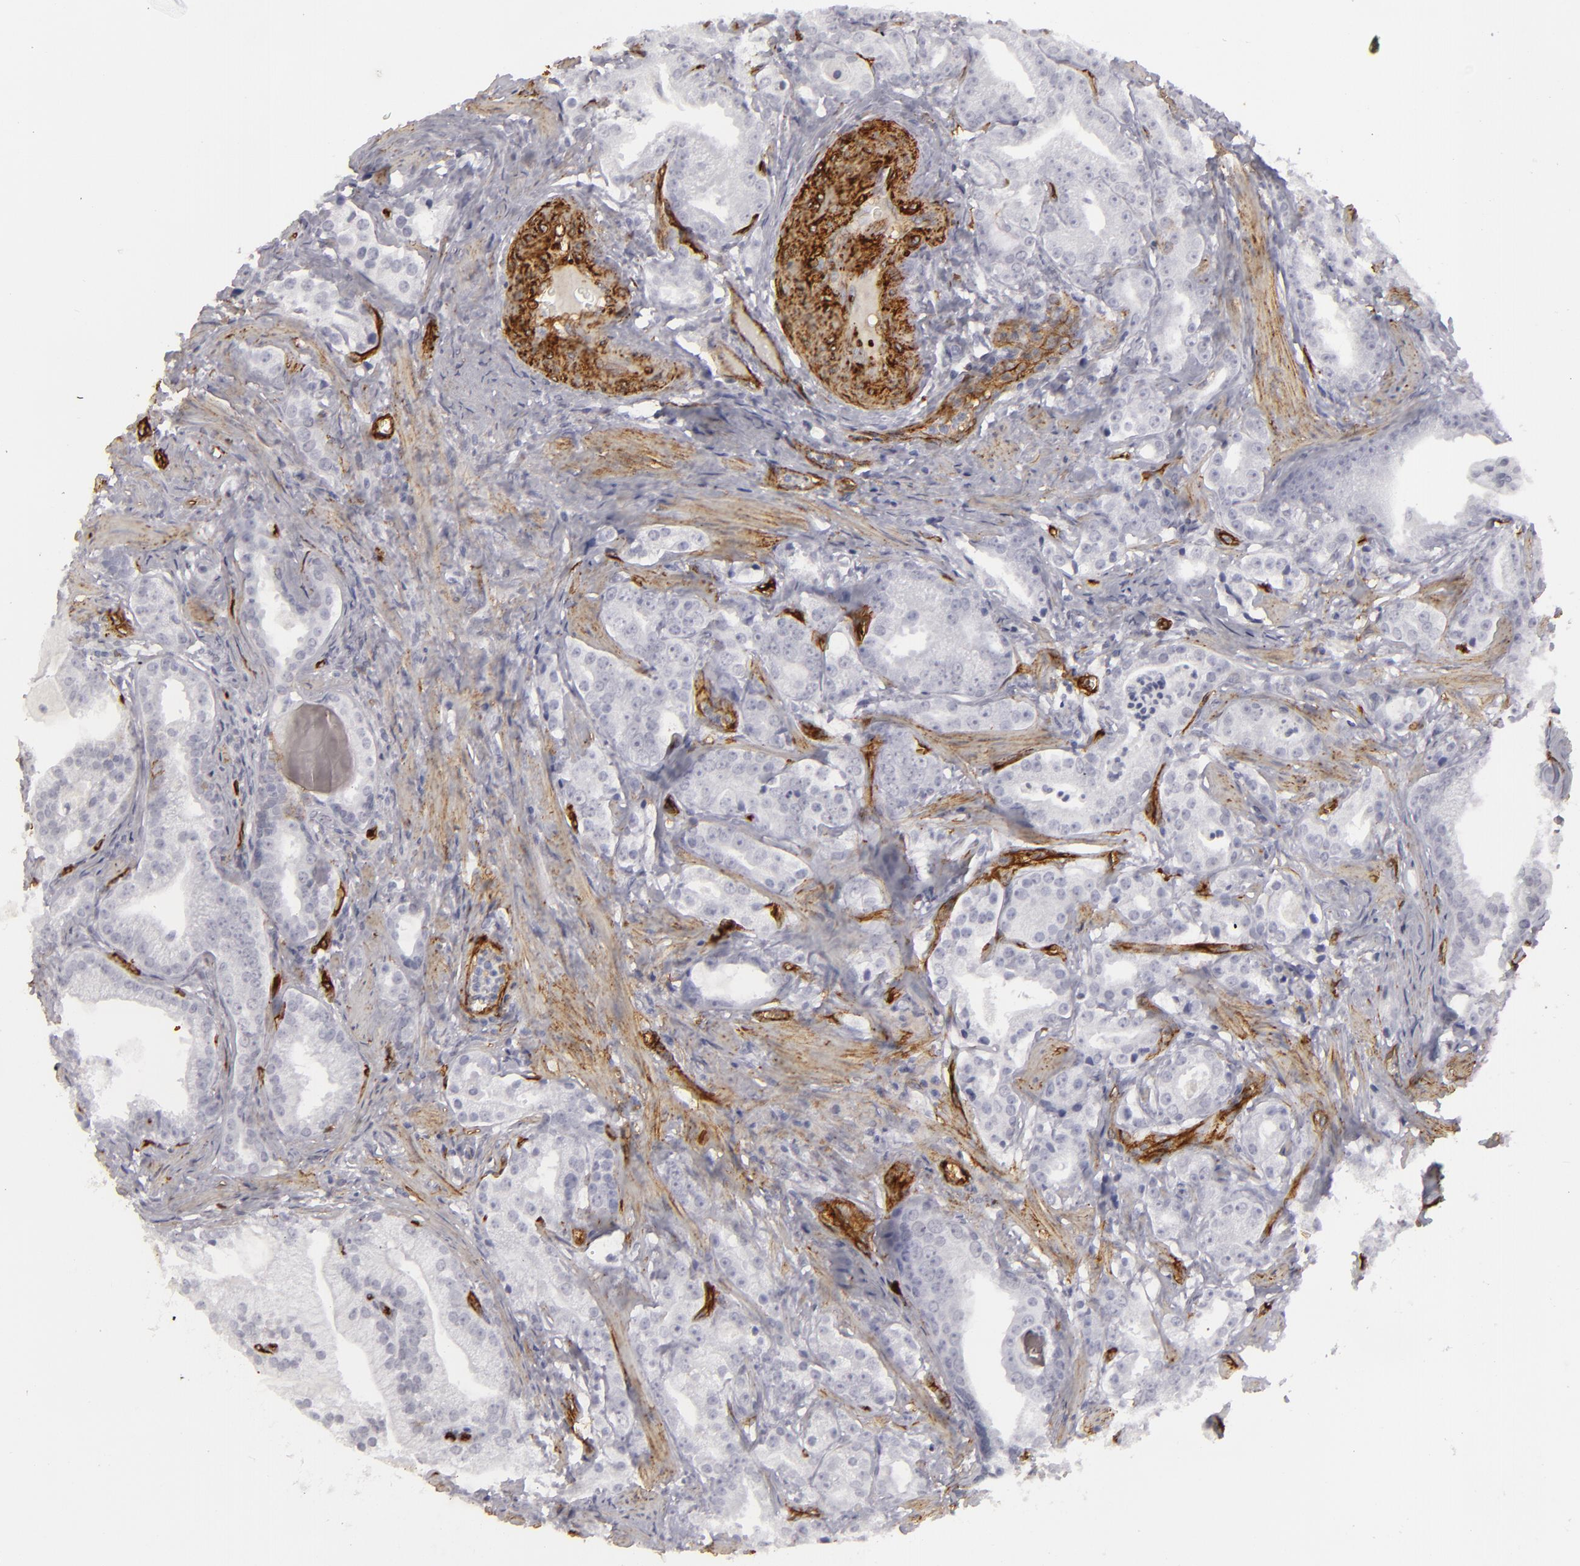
{"staining": {"intensity": "negative", "quantity": "none", "location": "none"}, "tissue": "prostate cancer", "cell_type": "Tumor cells", "image_type": "cancer", "snomed": [{"axis": "morphology", "description": "Adenocarcinoma, Low grade"}, {"axis": "topography", "description": "Prostate"}], "caption": "Protein analysis of low-grade adenocarcinoma (prostate) reveals no significant expression in tumor cells.", "gene": "MCAM", "patient": {"sex": "male", "age": 59}}